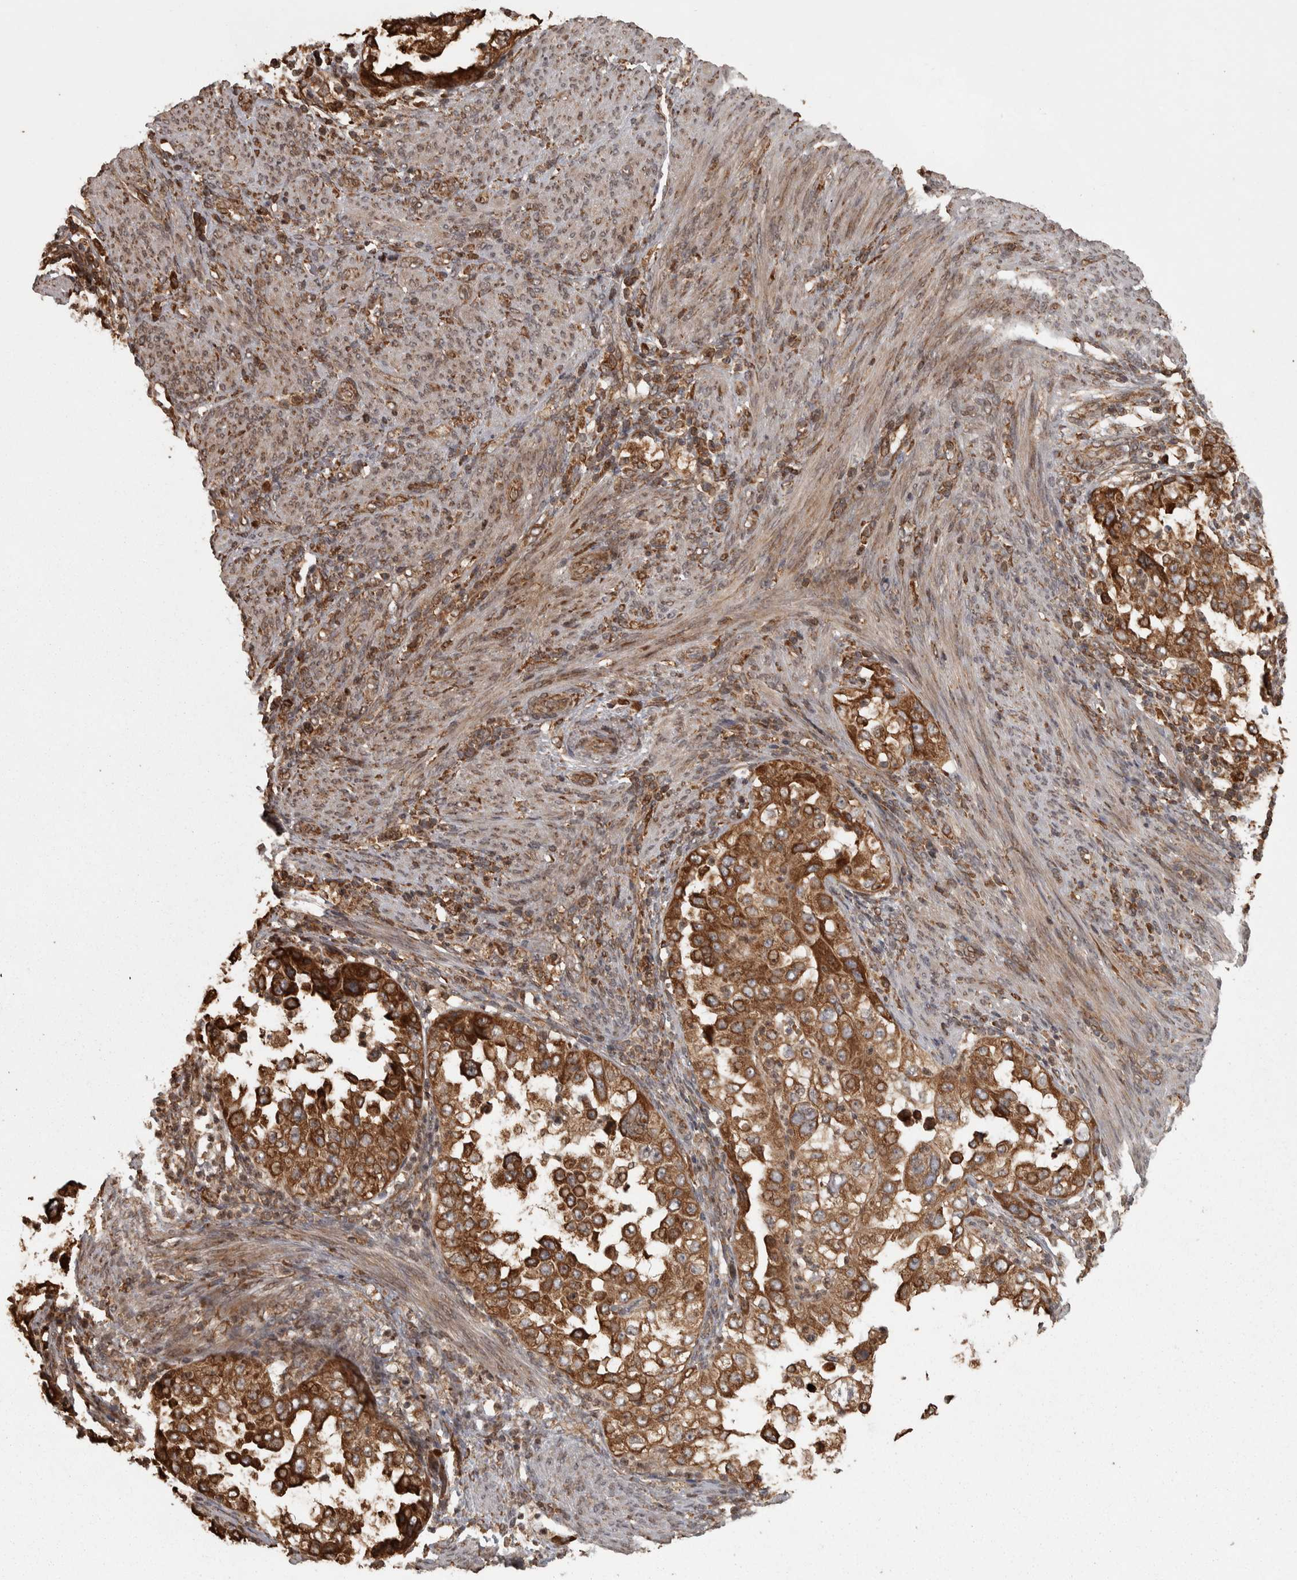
{"staining": {"intensity": "strong", "quantity": ">75%", "location": "cytoplasmic/membranous"}, "tissue": "endometrial cancer", "cell_type": "Tumor cells", "image_type": "cancer", "snomed": [{"axis": "morphology", "description": "Adenocarcinoma, NOS"}, {"axis": "topography", "description": "Endometrium"}], "caption": "Immunohistochemical staining of human endometrial cancer (adenocarcinoma) reveals high levels of strong cytoplasmic/membranous protein positivity in about >75% of tumor cells.", "gene": "AGBL3", "patient": {"sex": "female", "age": 85}}